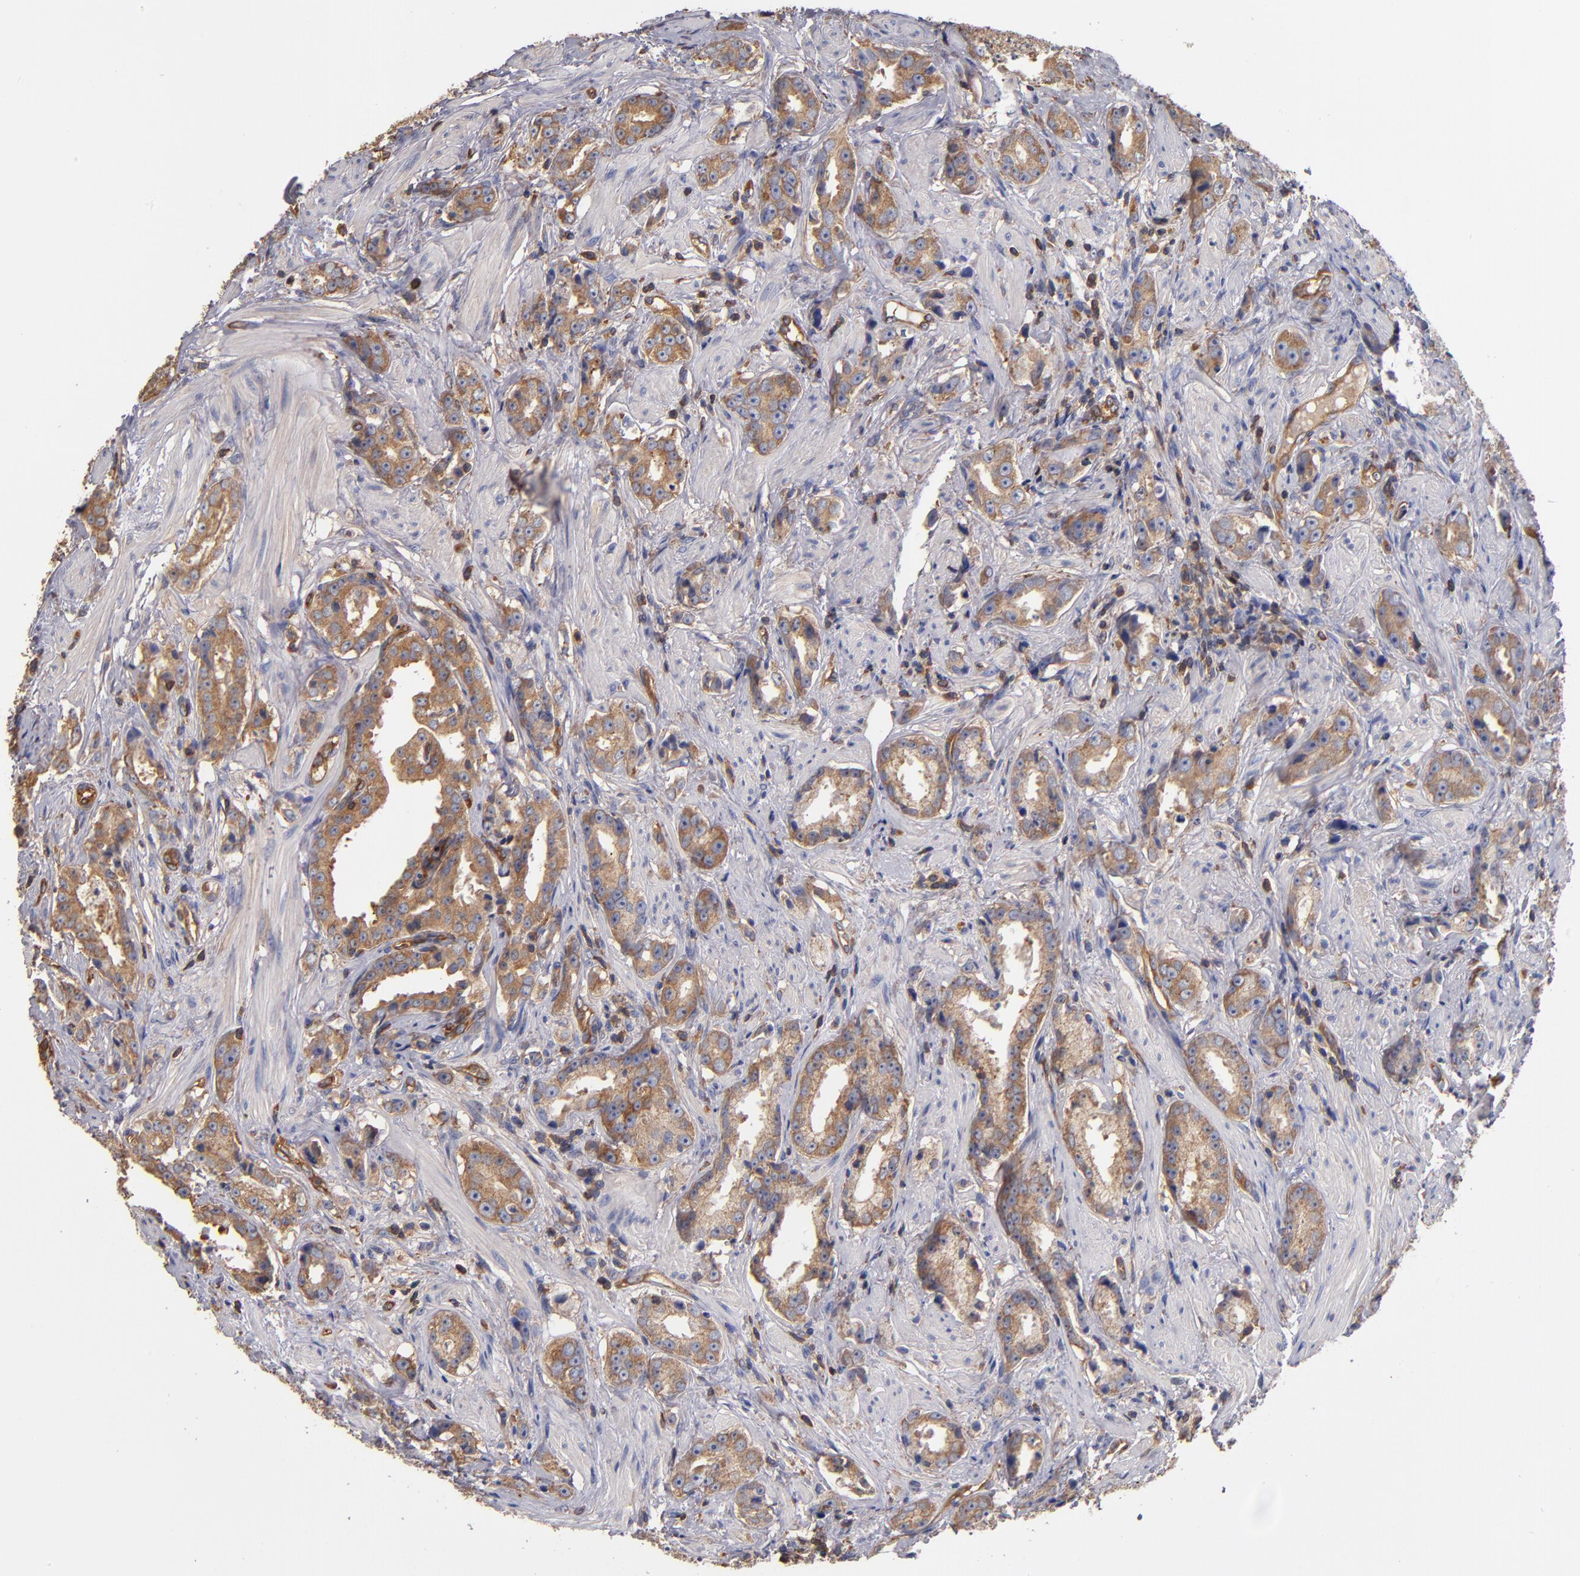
{"staining": {"intensity": "moderate", "quantity": ">75%", "location": "cytoplasmic/membranous"}, "tissue": "prostate cancer", "cell_type": "Tumor cells", "image_type": "cancer", "snomed": [{"axis": "morphology", "description": "Adenocarcinoma, Medium grade"}, {"axis": "topography", "description": "Prostate"}], "caption": "Human prostate cancer stained with a brown dye reveals moderate cytoplasmic/membranous positive expression in about >75% of tumor cells.", "gene": "ESYT2", "patient": {"sex": "male", "age": 53}}